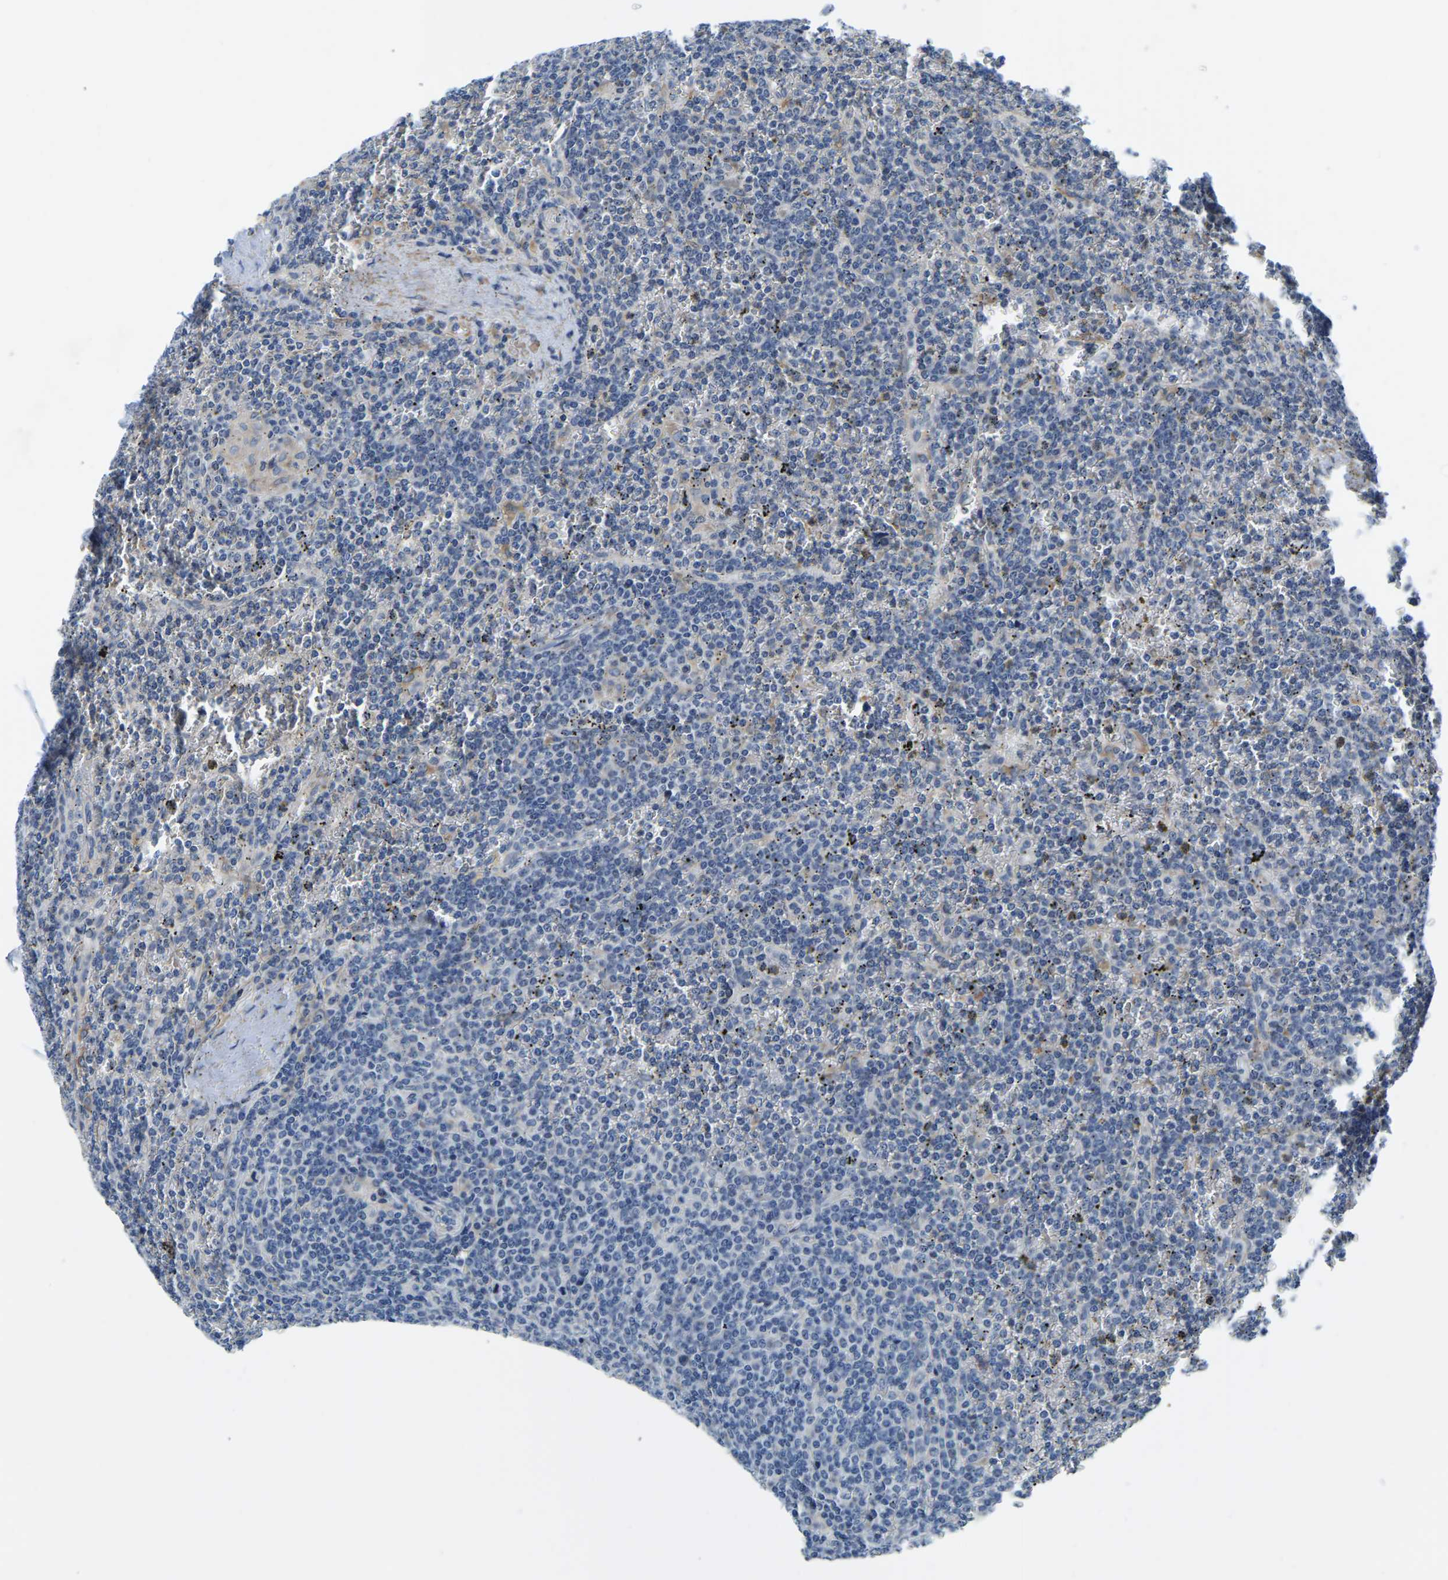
{"staining": {"intensity": "negative", "quantity": "none", "location": "none"}, "tissue": "lymphoma", "cell_type": "Tumor cells", "image_type": "cancer", "snomed": [{"axis": "morphology", "description": "Malignant lymphoma, non-Hodgkin's type, Low grade"}, {"axis": "topography", "description": "Spleen"}], "caption": "There is no significant expression in tumor cells of lymphoma.", "gene": "LIAS", "patient": {"sex": "female", "age": 19}}